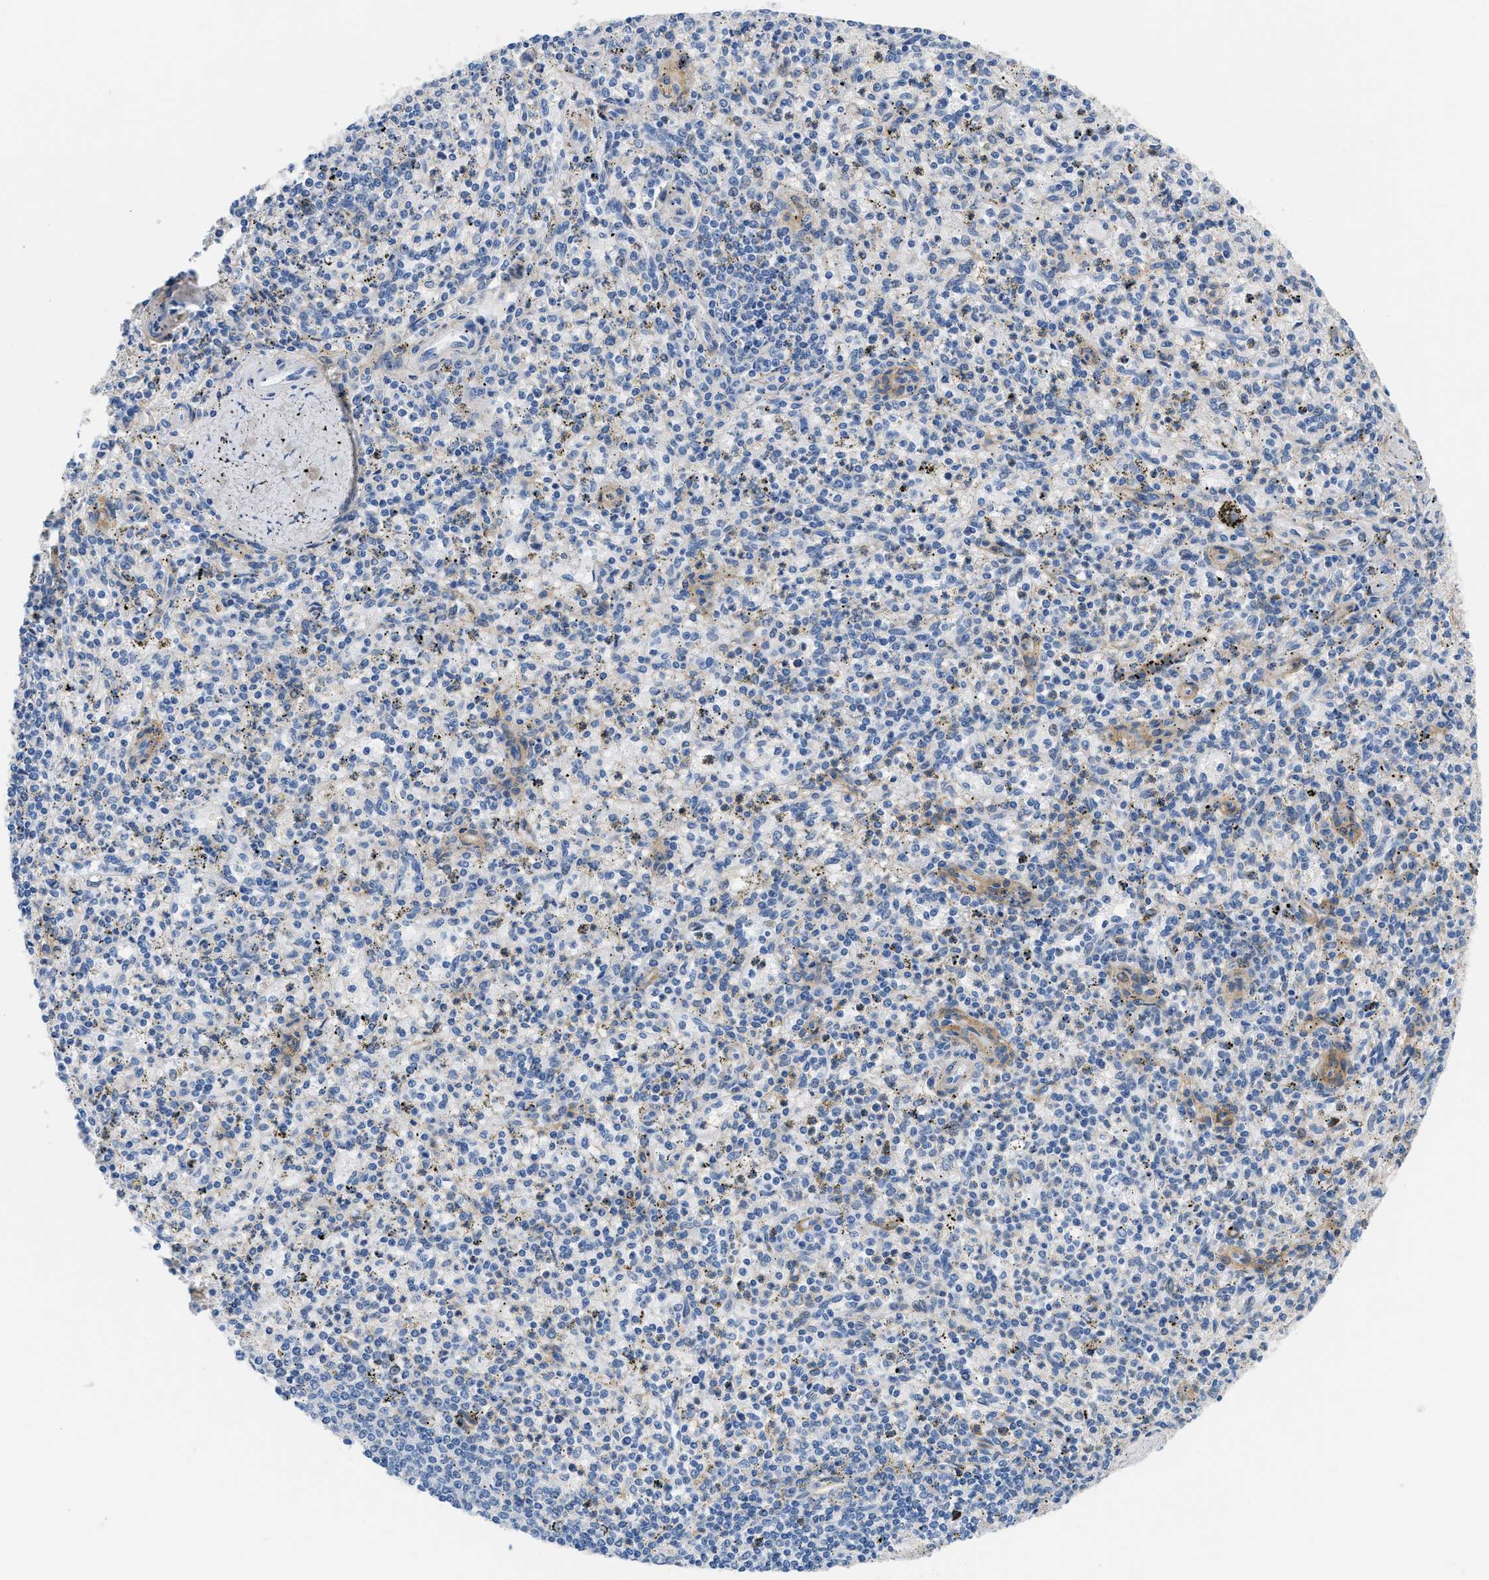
{"staining": {"intensity": "negative", "quantity": "none", "location": "none"}, "tissue": "spleen", "cell_type": "Cells in red pulp", "image_type": "normal", "snomed": [{"axis": "morphology", "description": "Normal tissue, NOS"}, {"axis": "topography", "description": "Spleen"}], "caption": "The histopathology image shows no significant positivity in cells in red pulp of spleen.", "gene": "PDGFRB", "patient": {"sex": "male", "age": 72}}